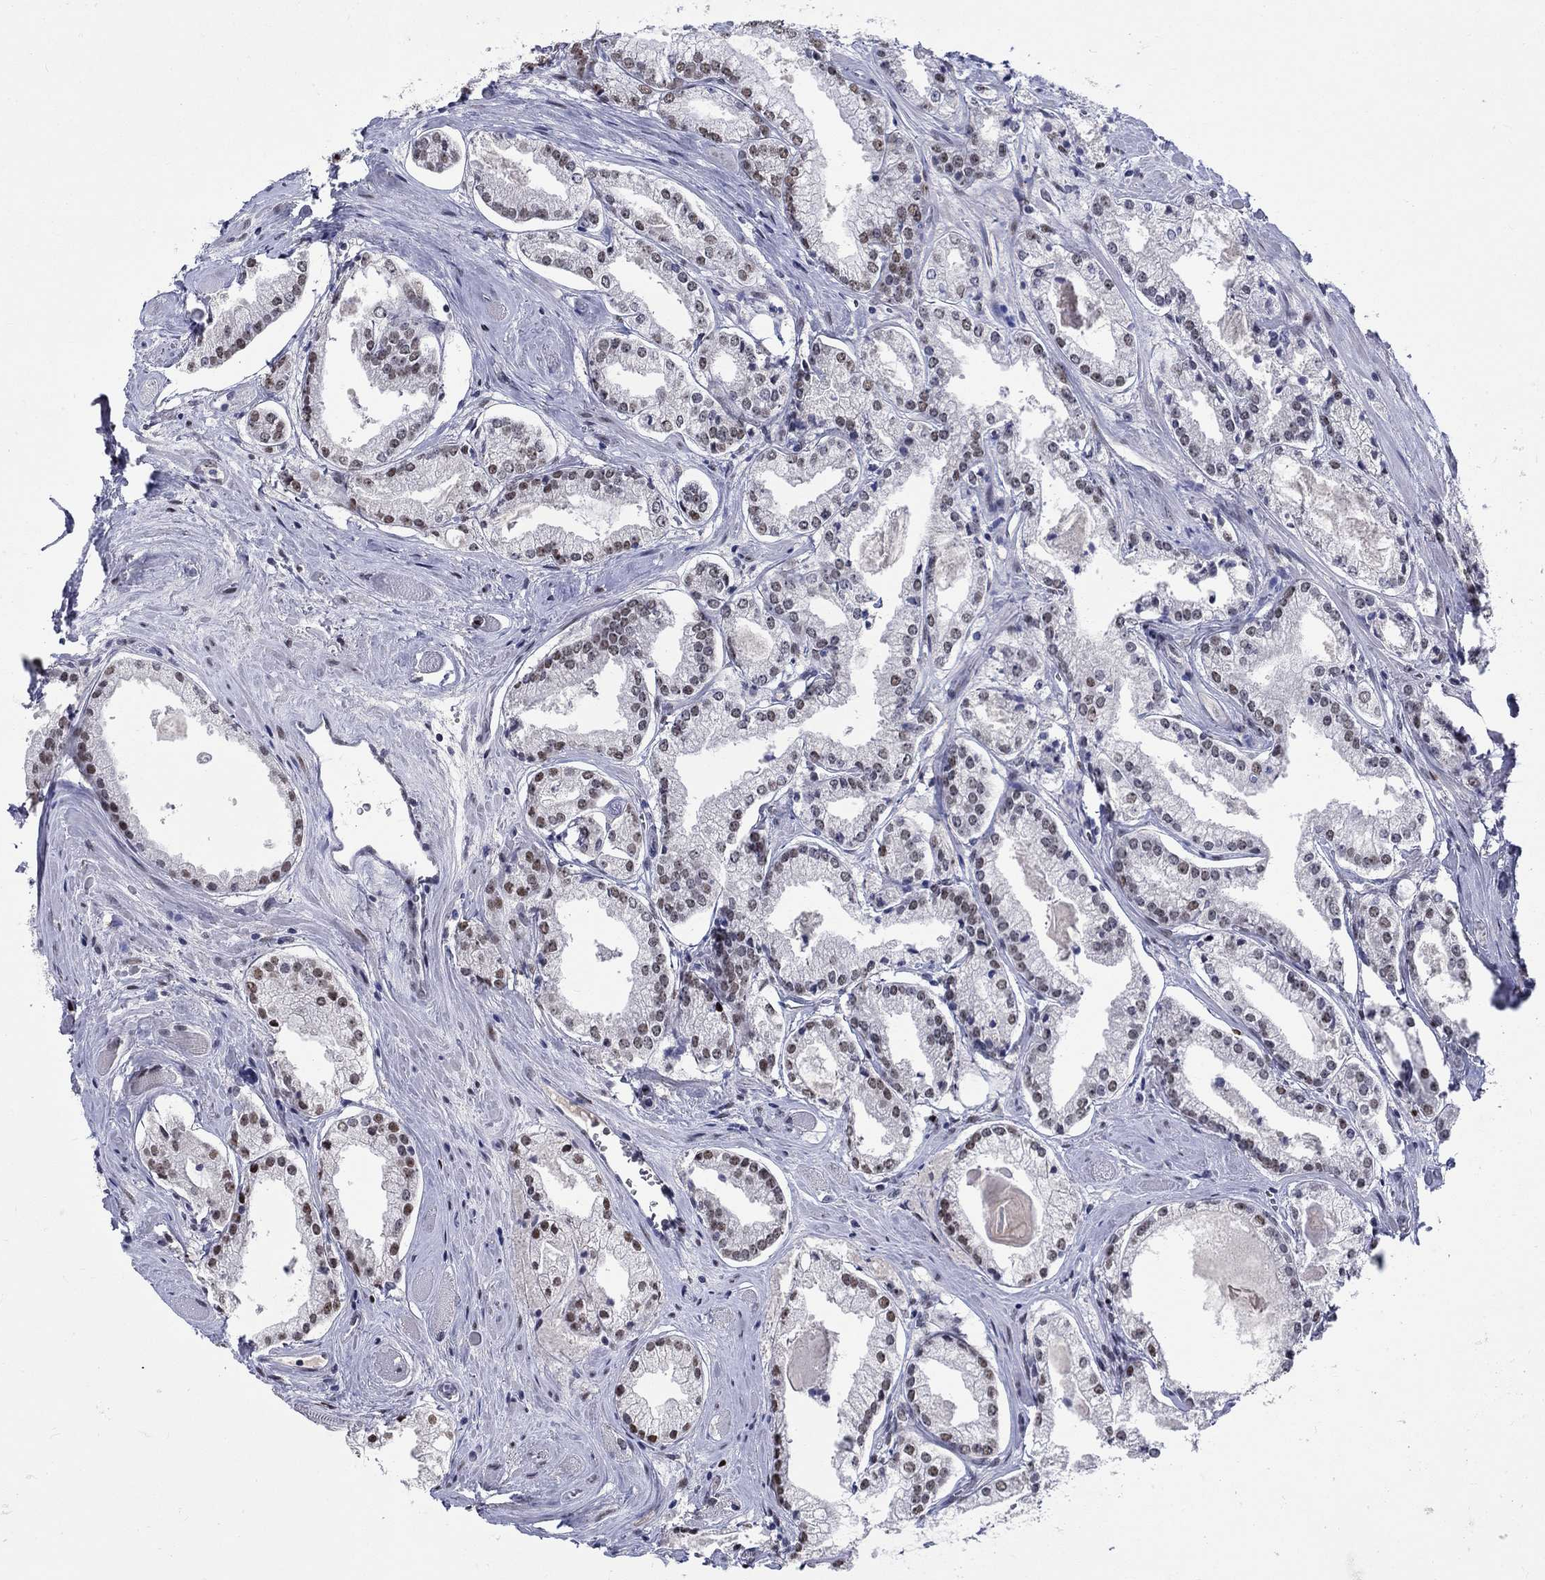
{"staining": {"intensity": "strong", "quantity": "<25%", "location": "nuclear"}, "tissue": "prostate cancer", "cell_type": "Tumor cells", "image_type": "cancer", "snomed": [{"axis": "morphology", "description": "Adenocarcinoma, NOS"}, {"axis": "topography", "description": "Prostate"}], "caption": "High-power microscopy captured an IHC image of prostate cancer (adenocarcinoma), revealing strong nuclear expression in about <25% of tumor cells. The staining was performed using DAB to visualize the protein expression in brown, while the nuclei were stained in blue with hematoxylin (Magnification: 20x).", "gene": "GATA2", "patient": {"sex": "male", "age": 72}}